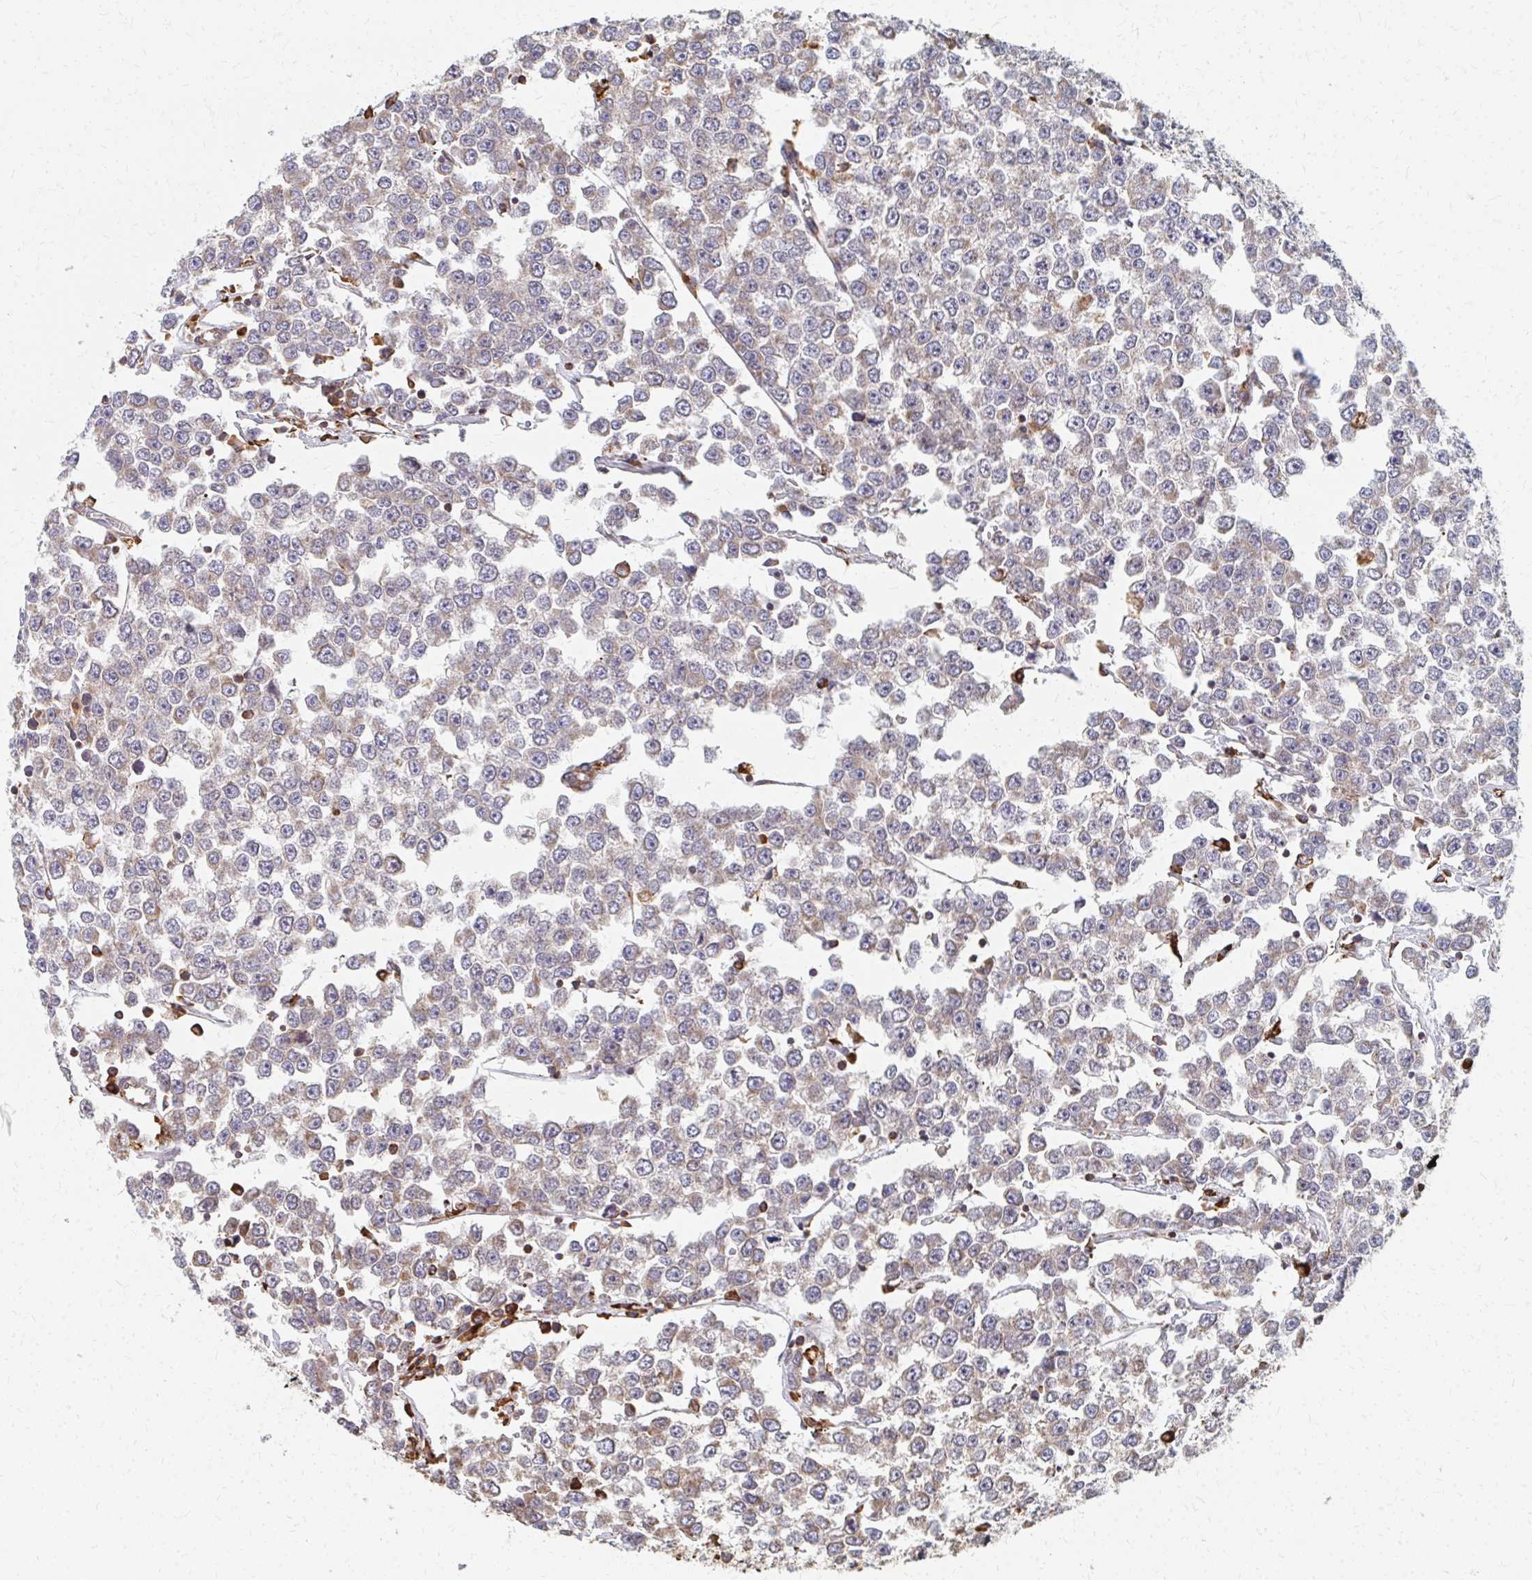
{"staining": {"intensity": "weak", "quantity": "<25%", "location": "cytoplasmic/membranous"}, "tissue": "testis cancer", "cell_type": "Tumor cells", "image_type": "cancer", "snomed": [{"axis": "morphology", "description": "Seminoma, NOS"}, {"axis": "morphology", "description": "Carcinoma, Embryonal, NOS"}, {"axis": "topography", "description": "Testis"}], "caption": "Seminoma (testis) was stained to show a protein in brown. There is no significant positivity in tumor cells.", "gene": "PPP1R13L", "patient": {"sex": "male", "age": 52}}